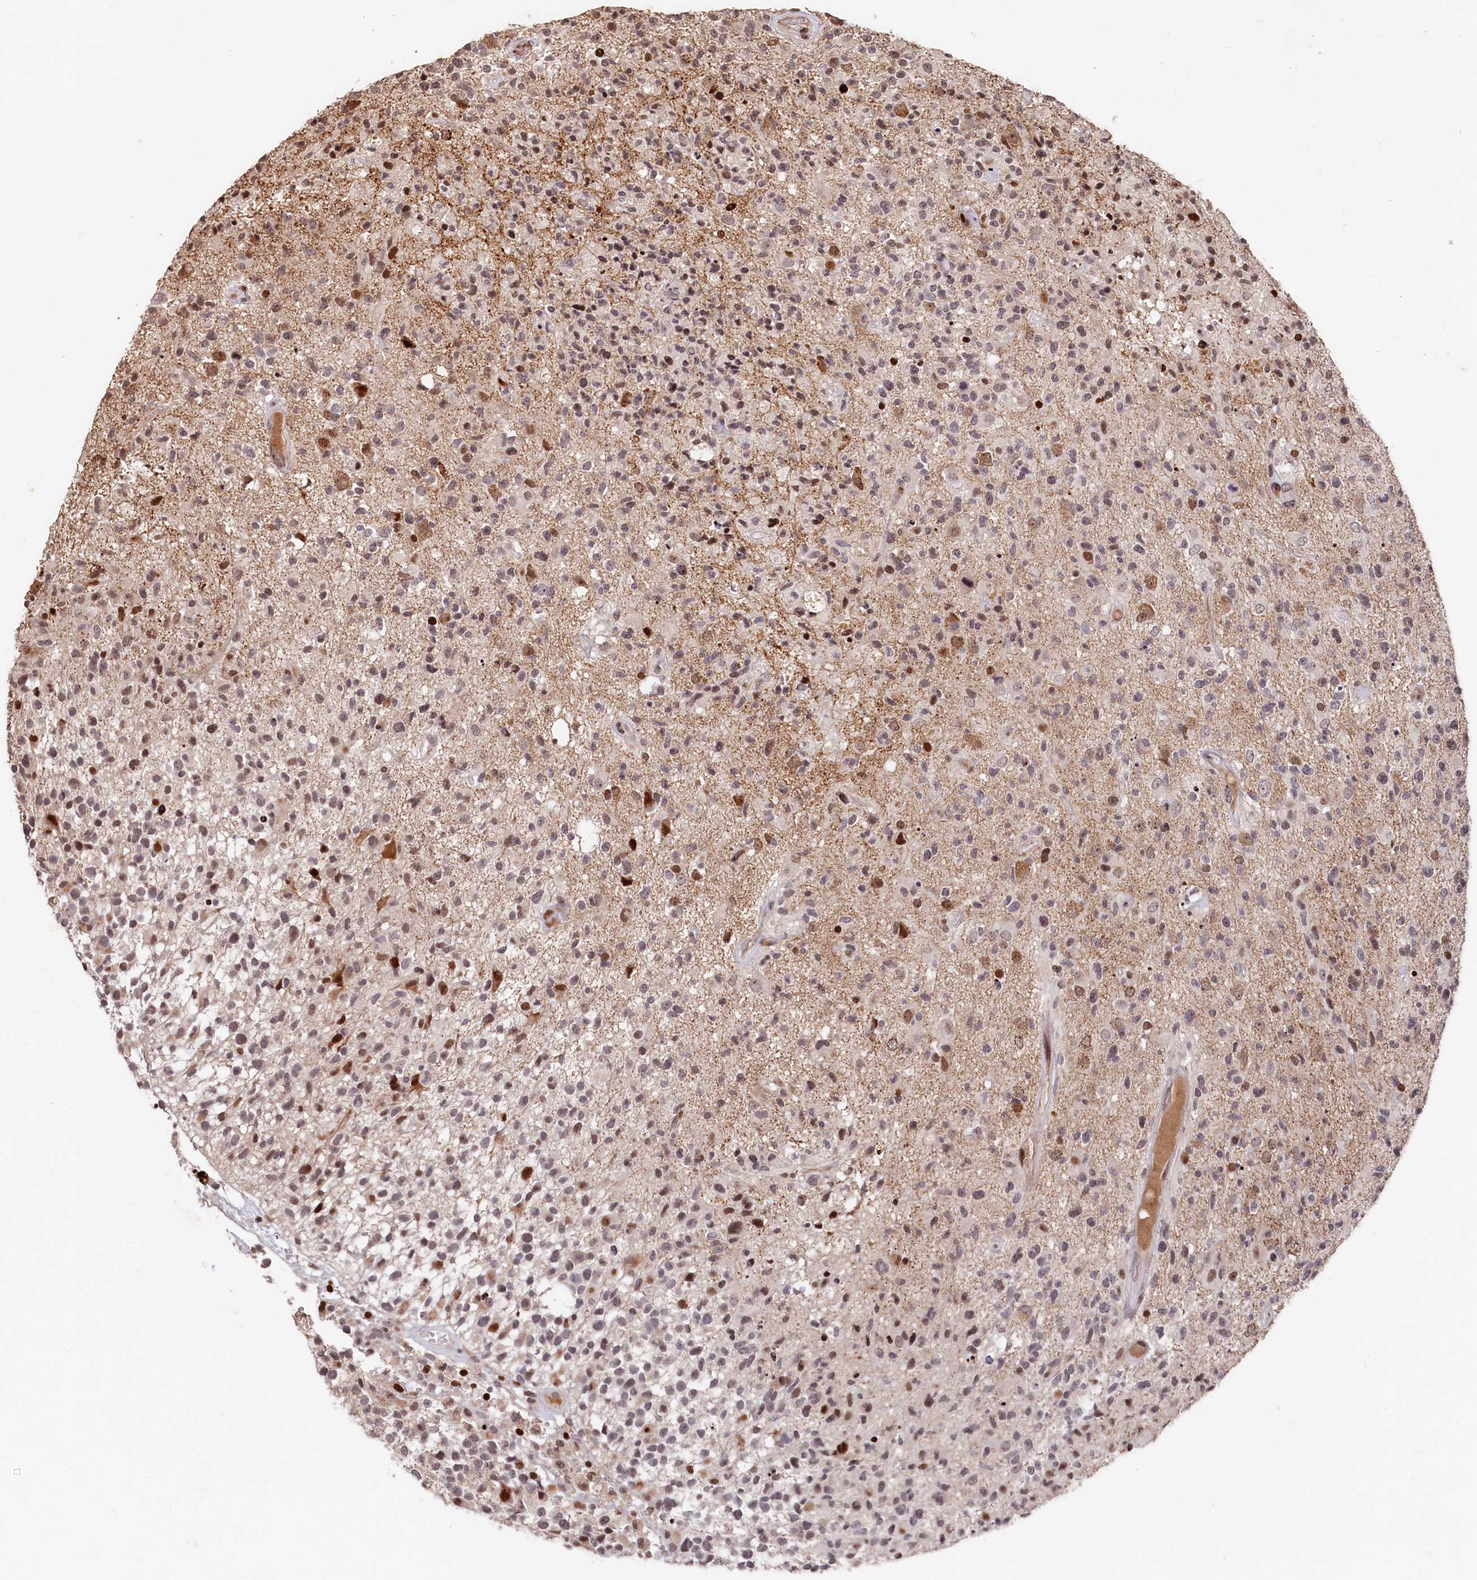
{"staining": {"intensity": "moderate", "quantity": "<25%", "location": "nuclear"}, "tissue": "glioma", "cell_type": "Tumor cells", "image_type": "cancer", "snomed": [{"axis": "morphology", "description": "Glioma, malignant, High grade"}, {"axis": "morphology", "description": "Glioblastoma, NOS"}, {"axis": "topography", "description": "Brain"}], "caption": "Immunohistochemical staining of glioblastoma shows moderate nuclear protein positivity in approximately <25% of tumor cells.", "gene": "MCF2L2", "patient": {"sex": "male", "age": 60}}